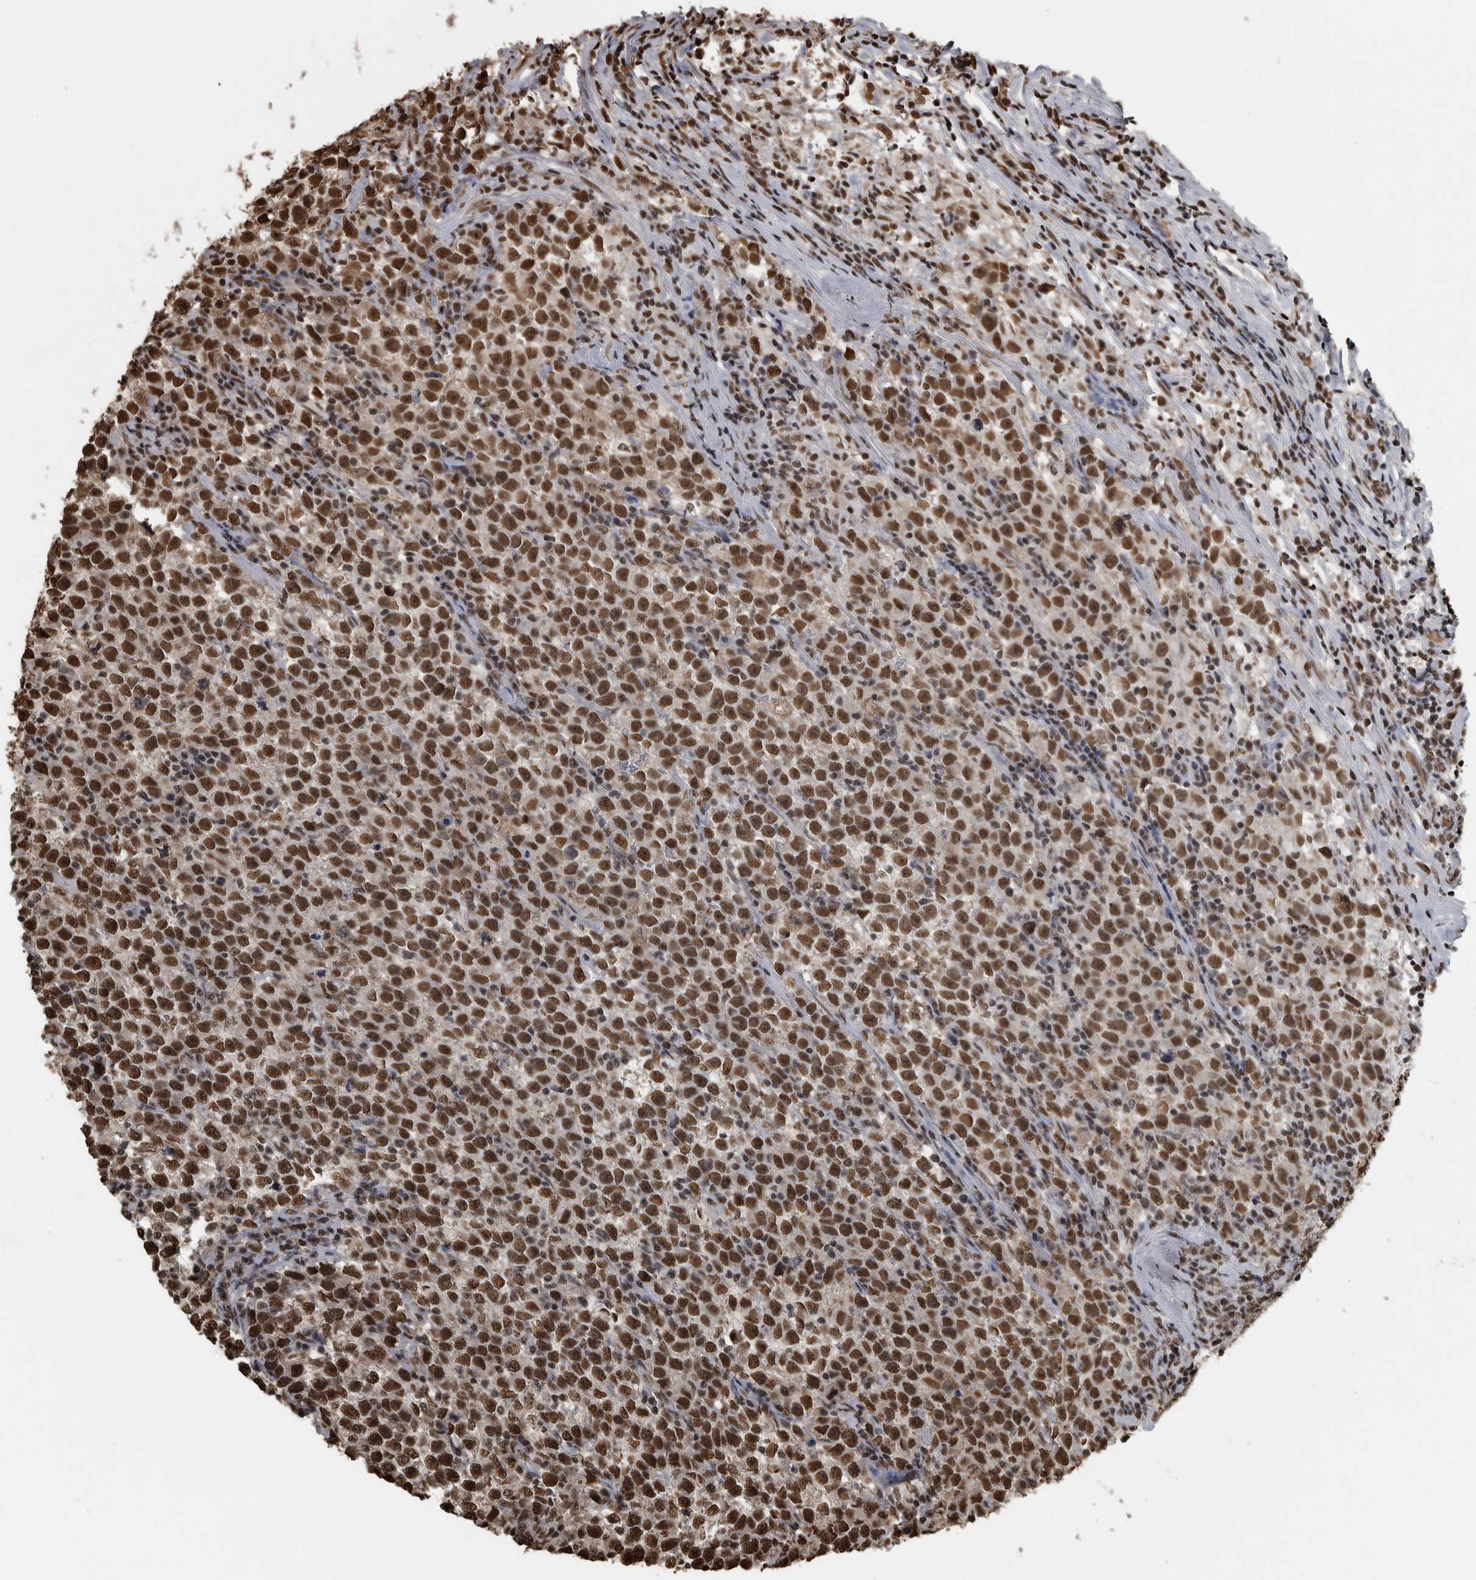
{"staining": {"intensity": "strong", "quantity": ">75%", "location": "nuclear"}, "tissue": "testis cancer", "cell_type": "Tumor cells", "image_type": "cancer", "snomed": [{"axis": "morphology", "description": "Normal tissue, NOS"}, {"axis": "morphology", "description": "Seminoma, NOS"}, {"axis": "topography", "description": "Testis"}], "caption": "Immunohistochemical staining of testis cancer (seminoma) demonstrates high levels of strong nuclear staining in about >75% of tumor cells.", "gene": "TGS1", "patient": {"sex": "male", "age": 43}}